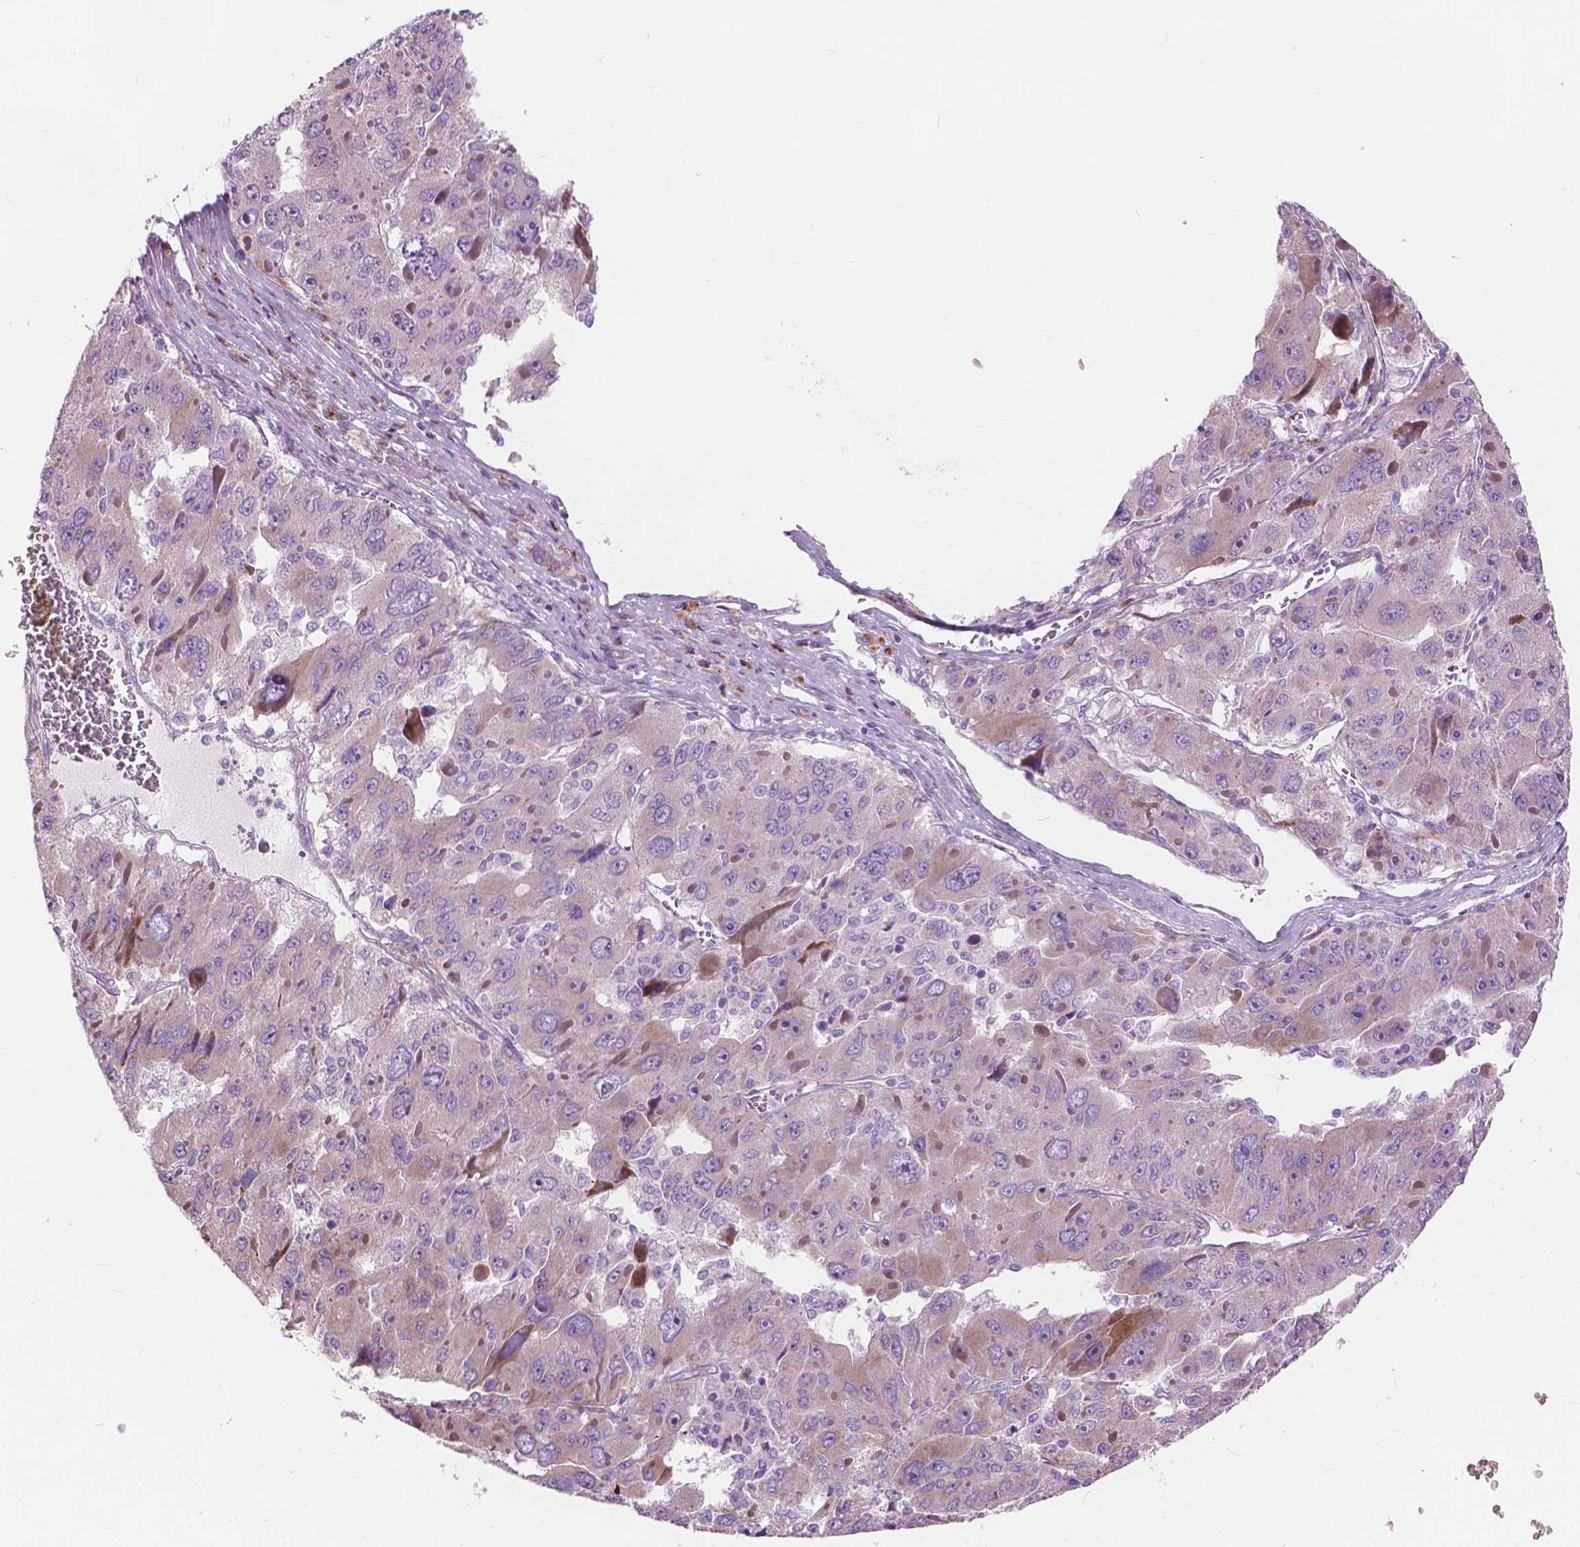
{"staining": {"intensity": "weak", "quantity": "<25%", "location": "cytoplasmic/membranous"}, "tissue": "liver cancer", "cell_type": "Tumor cells", "image_type": "cancer", "snomed": [{"axis": "morphology", "description": "Carcinoma, Hepatocellular, NOS"}, {"axis": "topography", "description": "Liver"}], "caption": "Tumor cells are negative for brown protein staining in liver cancer (hepatocellular carcinoma).", "gene": "MORN1", "patient": {"sex": "female", "age": 41}}